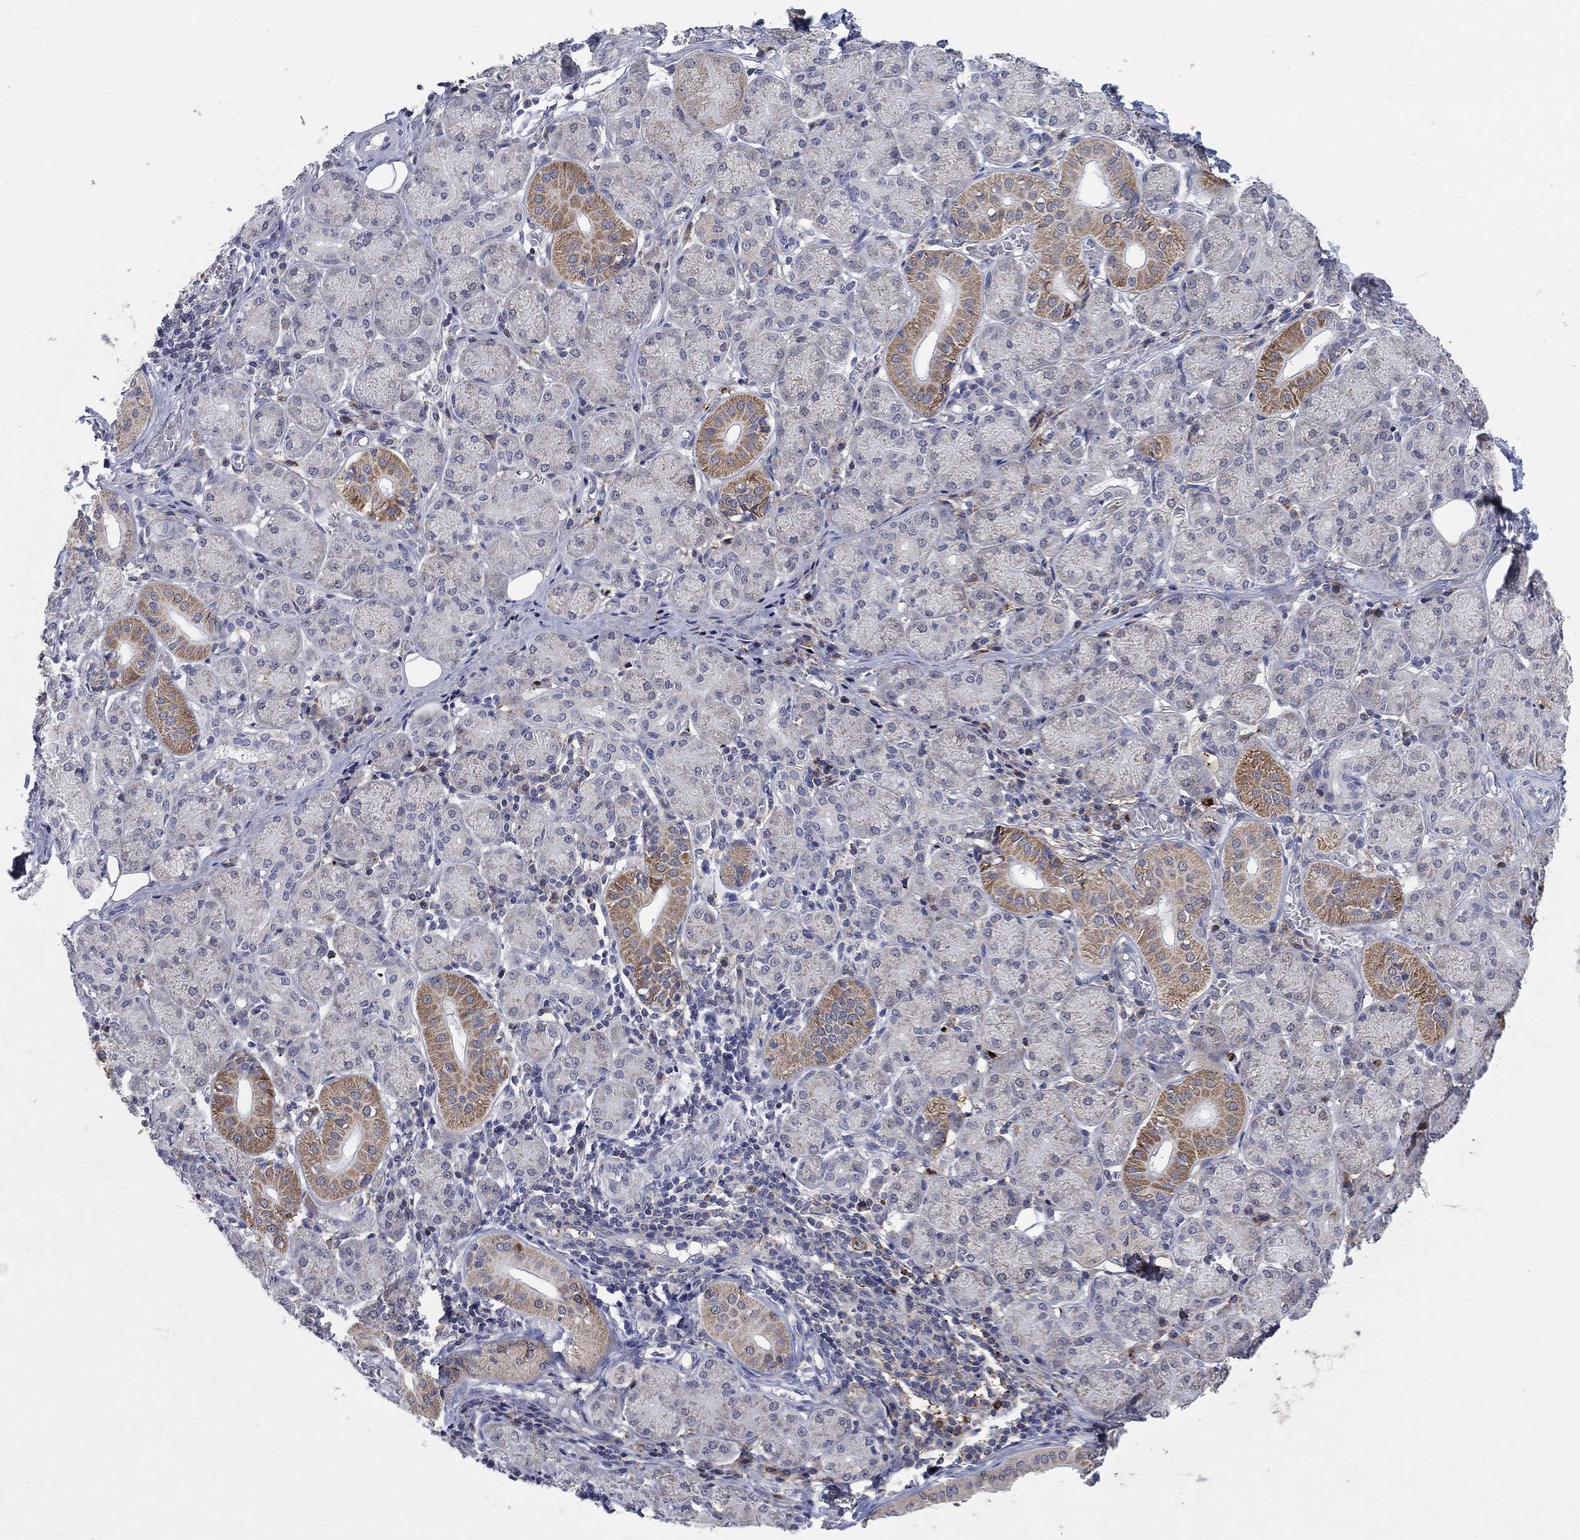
{"staining": {"intensity": "strong", "quantity": "<25%", "location": "cytoplasmic/membranous"}, "tissue": "salivary gland", "cell_type": "Glandular cells", "image_type": "normal", "snomed": [{"axis": "morphology", "description": "Normal tissue, NOS"}, {"axis": "topography", "description": "Salivary gland"}, {"axis": "topography", "description": "Peripheral nerve tissue"}], "caption": "Salivary gland stained with DAB immunohistochemistry (IHC) demonstrates medium levels of strong cytoplasmic/membranous positivity in about <25% of glandular cells.", "gene": "SDC1", "patient": {"sex": "female", "age": 24}}